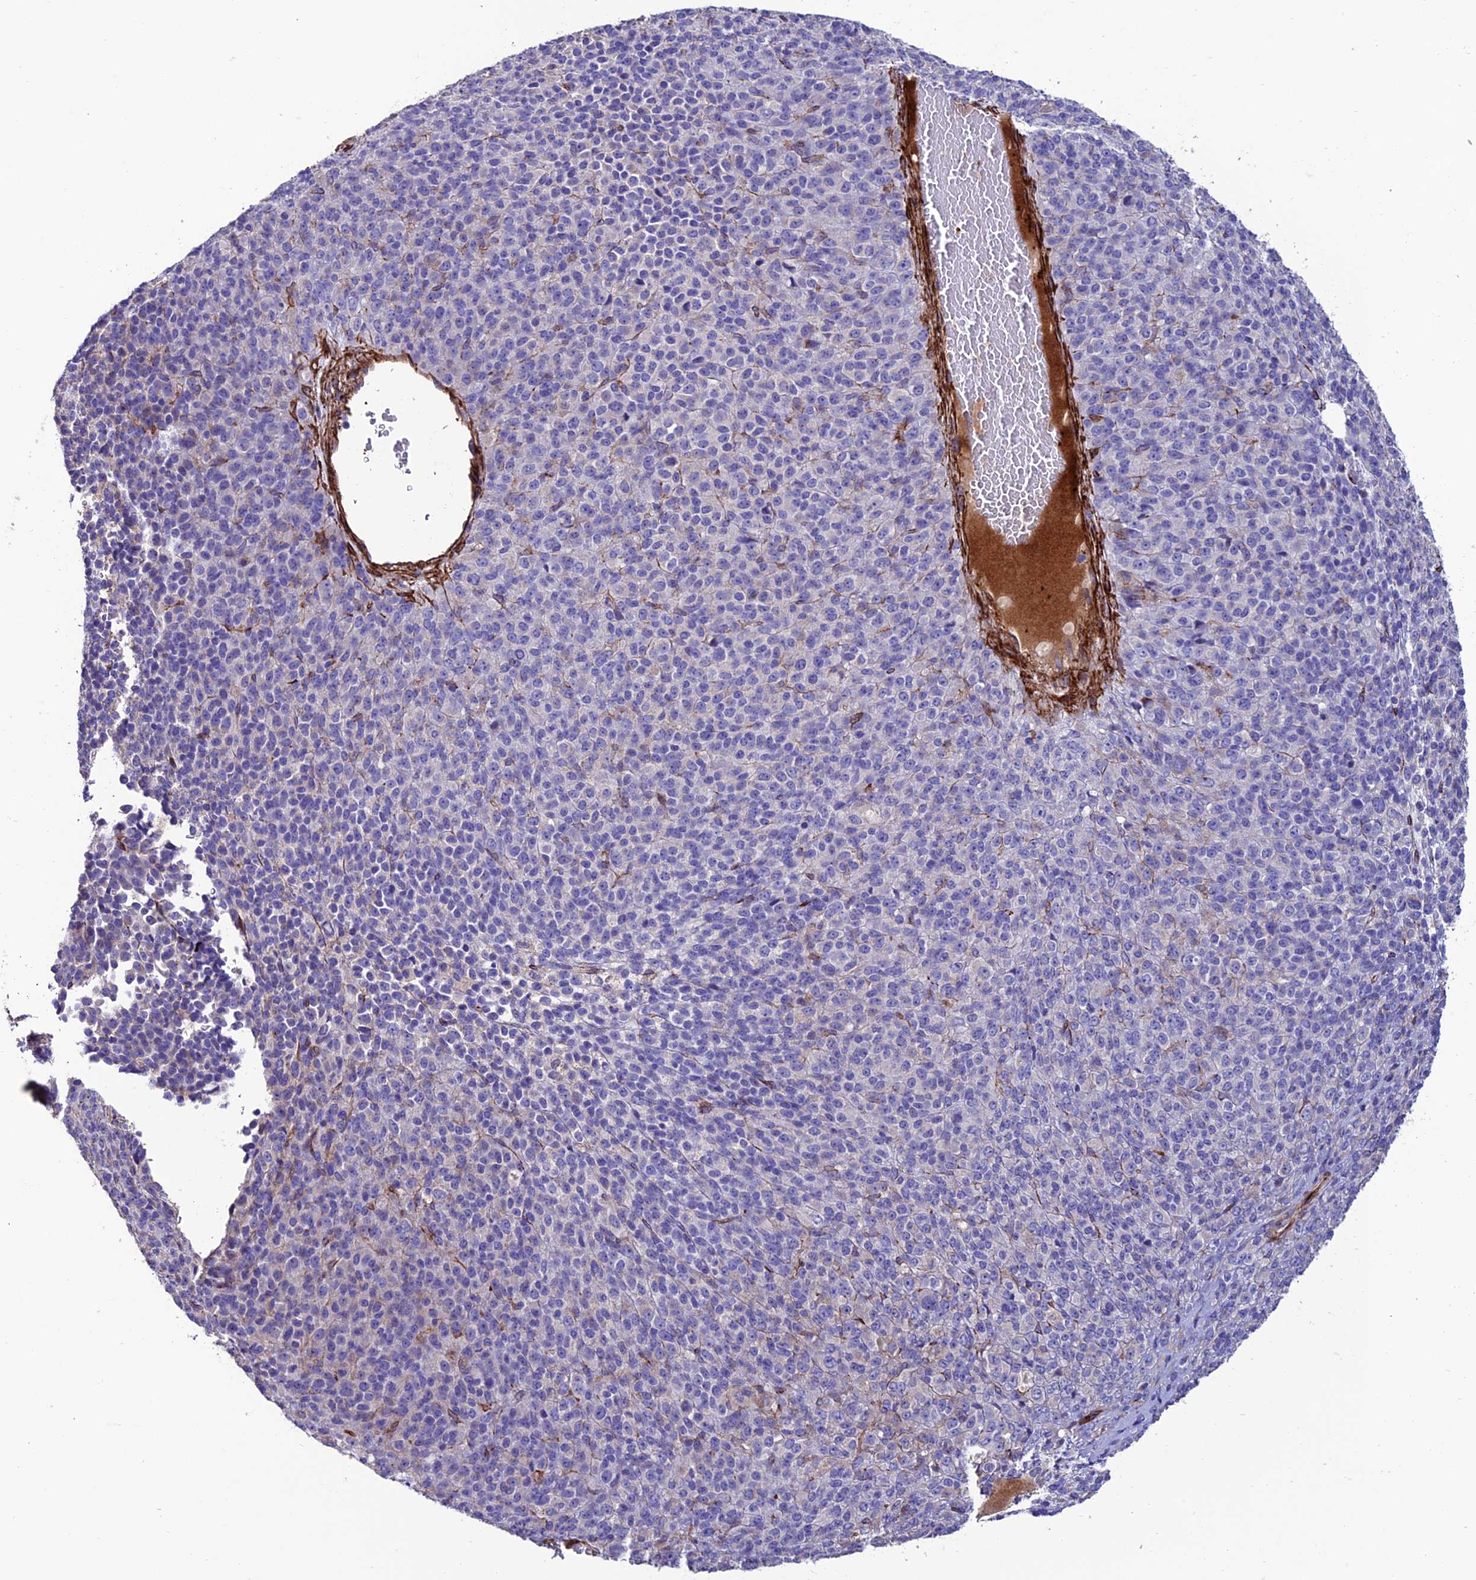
{"staining": {"intensity": "negative", "quantity": "none", "location": "none"}, "tissue": "melanoma", "cell_type": "Tumor cells", "image_type": "cancer", "snomed": [{"axis": "morphology", "description": "Malignant melanoma, Metastatic site"}, {"axis": "topography", "description": "Brain"}], "caption": "Tumor cells are negative for brown protein staining in melanoma.", "gene": "REX1BD", "patient": {"sex": "female", "age": 56}}